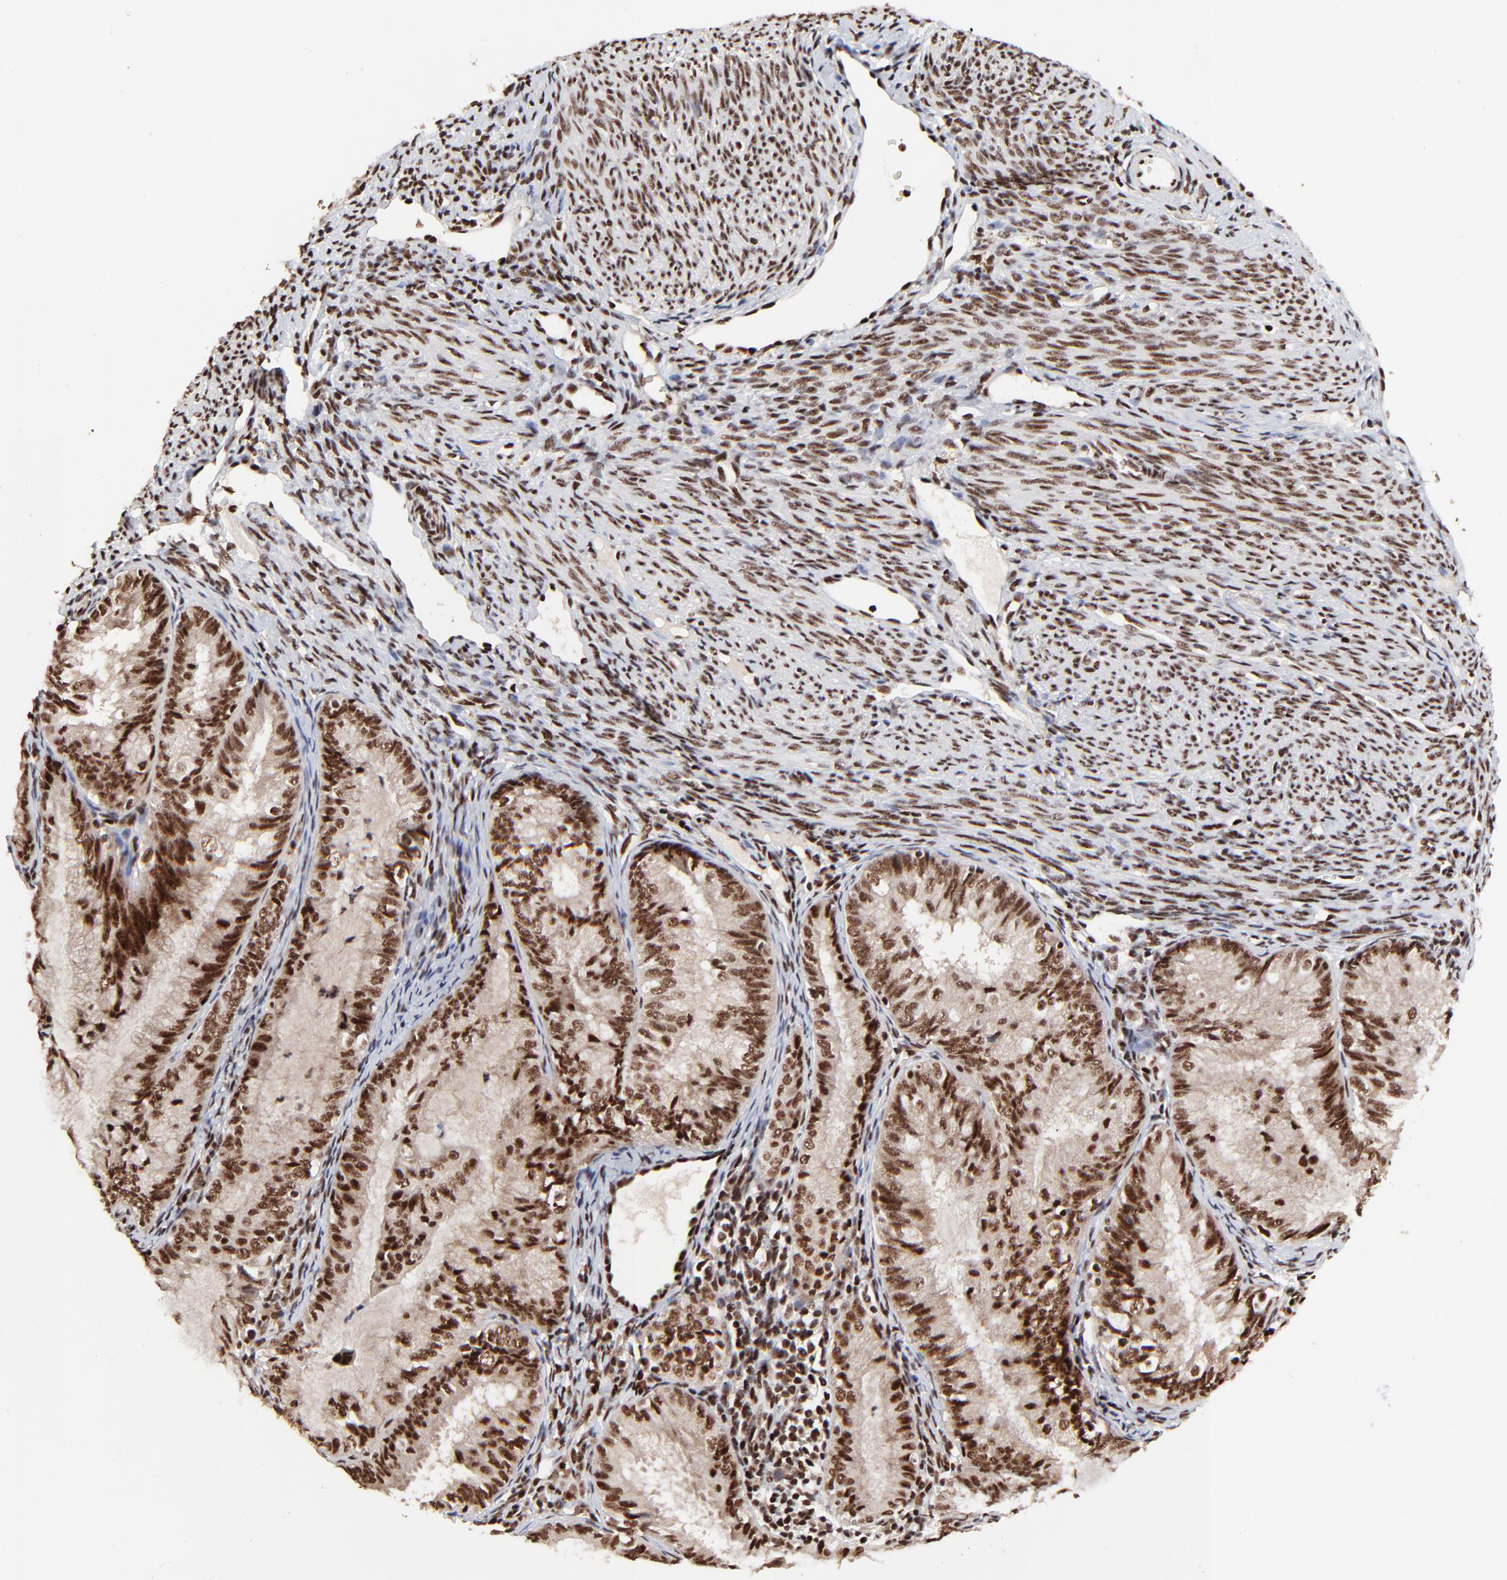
{"staining": {"intensity": "strong", "quantity": ">75%", "location": "nuclear"}, "tissue": "endometrial cancer", "cell_type": "Tumor cells", "image_type": "cancer", "snomed": [{"axis": "morphology", "description": "Adenocarcinoma, NOS"}, {"axis": "topography", "description": "Endometrium"}], "caption": "A histopathology image of human endometrial cancer stained for a protein demonstrates strong nuclear brown staining in tumor cells.", "gene": "RBM22", "patient": {"sex": "female", "age": 66}}